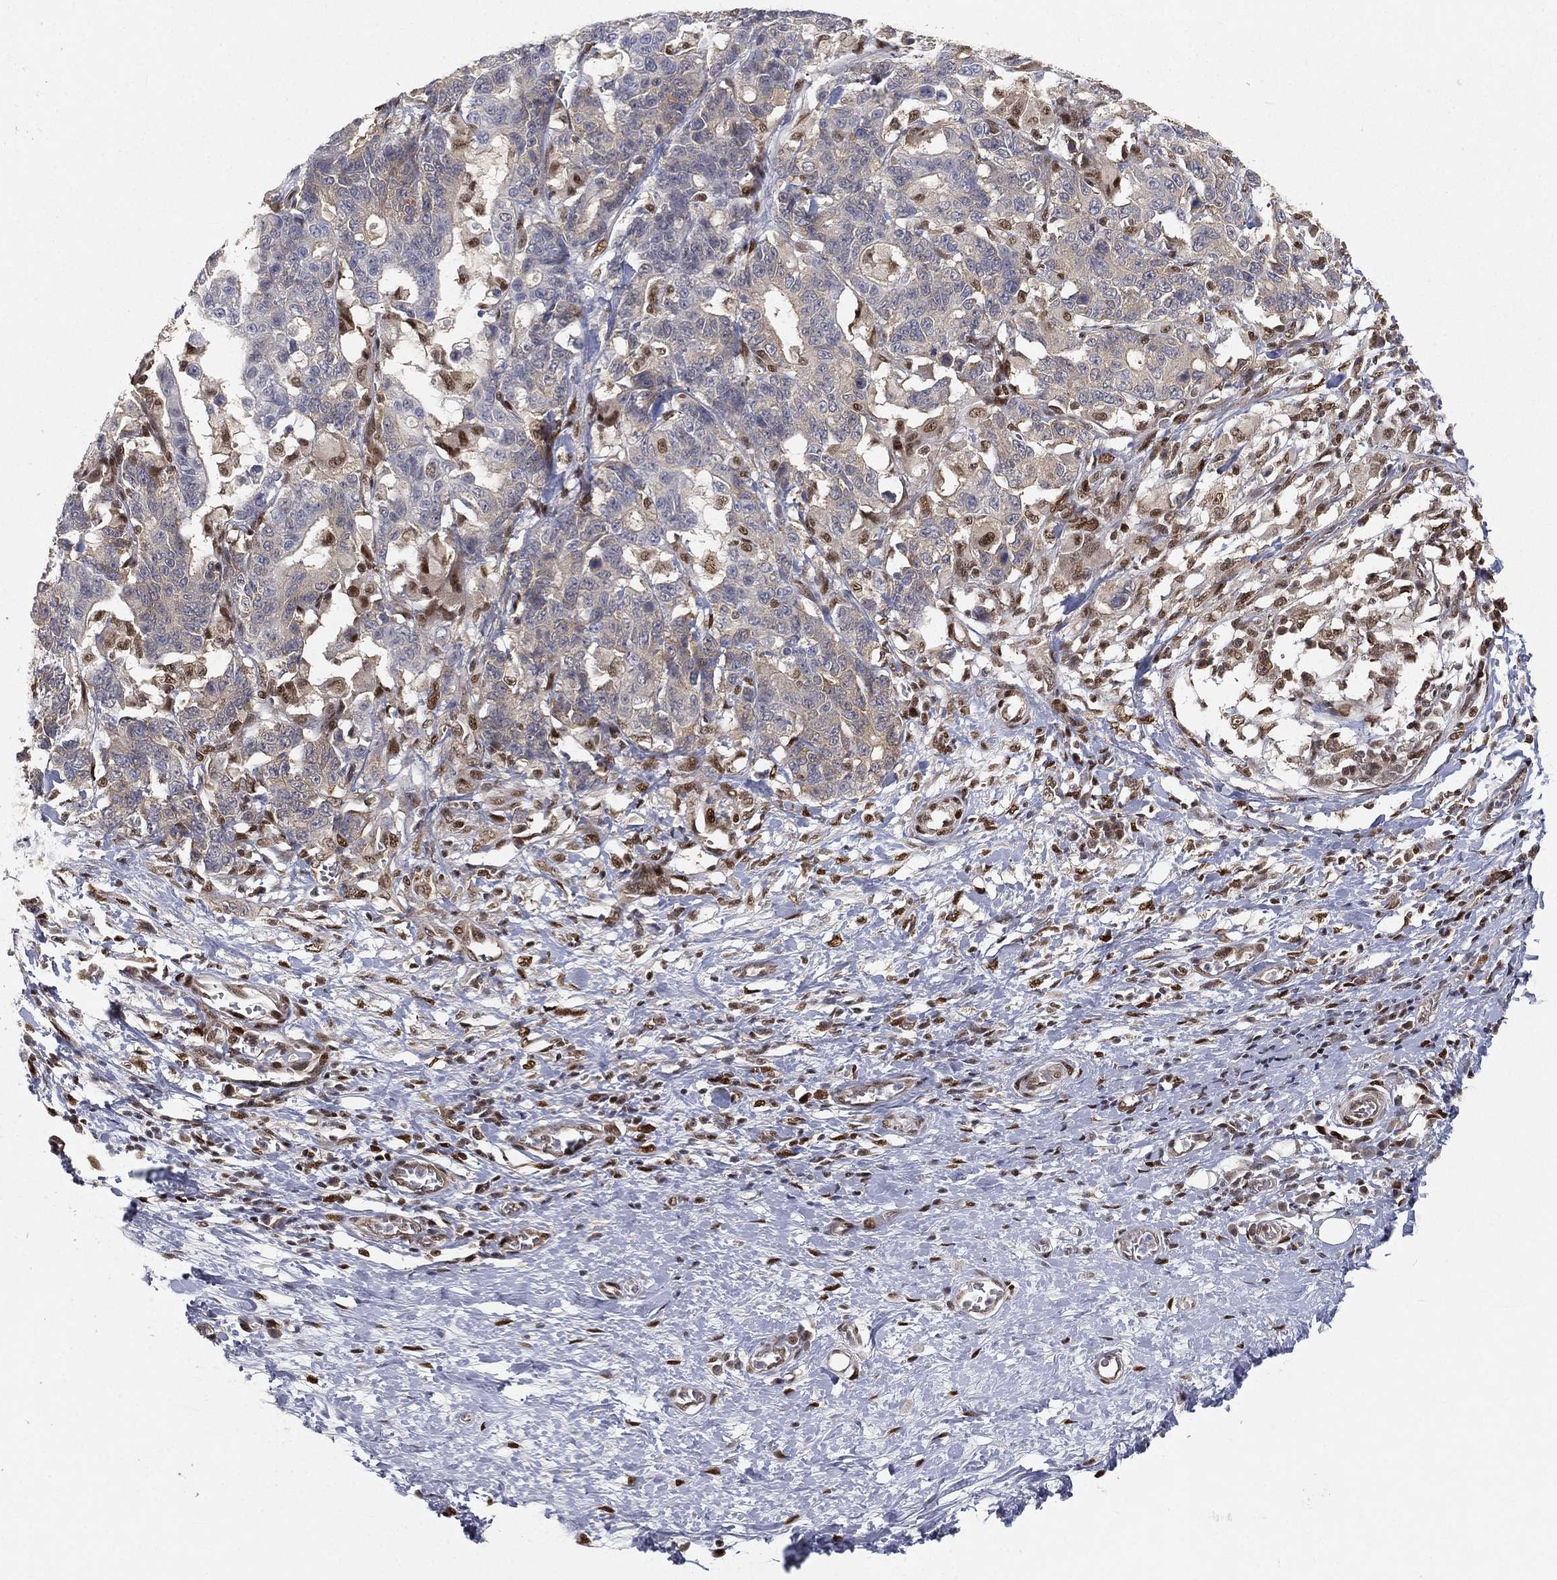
{"staining": {"intensity": "negative", "quantity": "none", "location": "none"}, "tissue": "stomach cancer", "cell_type": "Tumor cells", "image_type": "cancer", "snomed": [{"axis": "morphology", "description": "Normal tissue, NOS"}, {"axis": "morphology", "description": "Adenocarcinoma, NOS"}, {"axis": "topography", "description": "Stomach"}], "caption": "Immunohistochemistry of human stomach adenocarcinoma shows no positivity in tumor cells.", "gene": "CRTC3", "patient": {"sex": "female", "age": 64}}